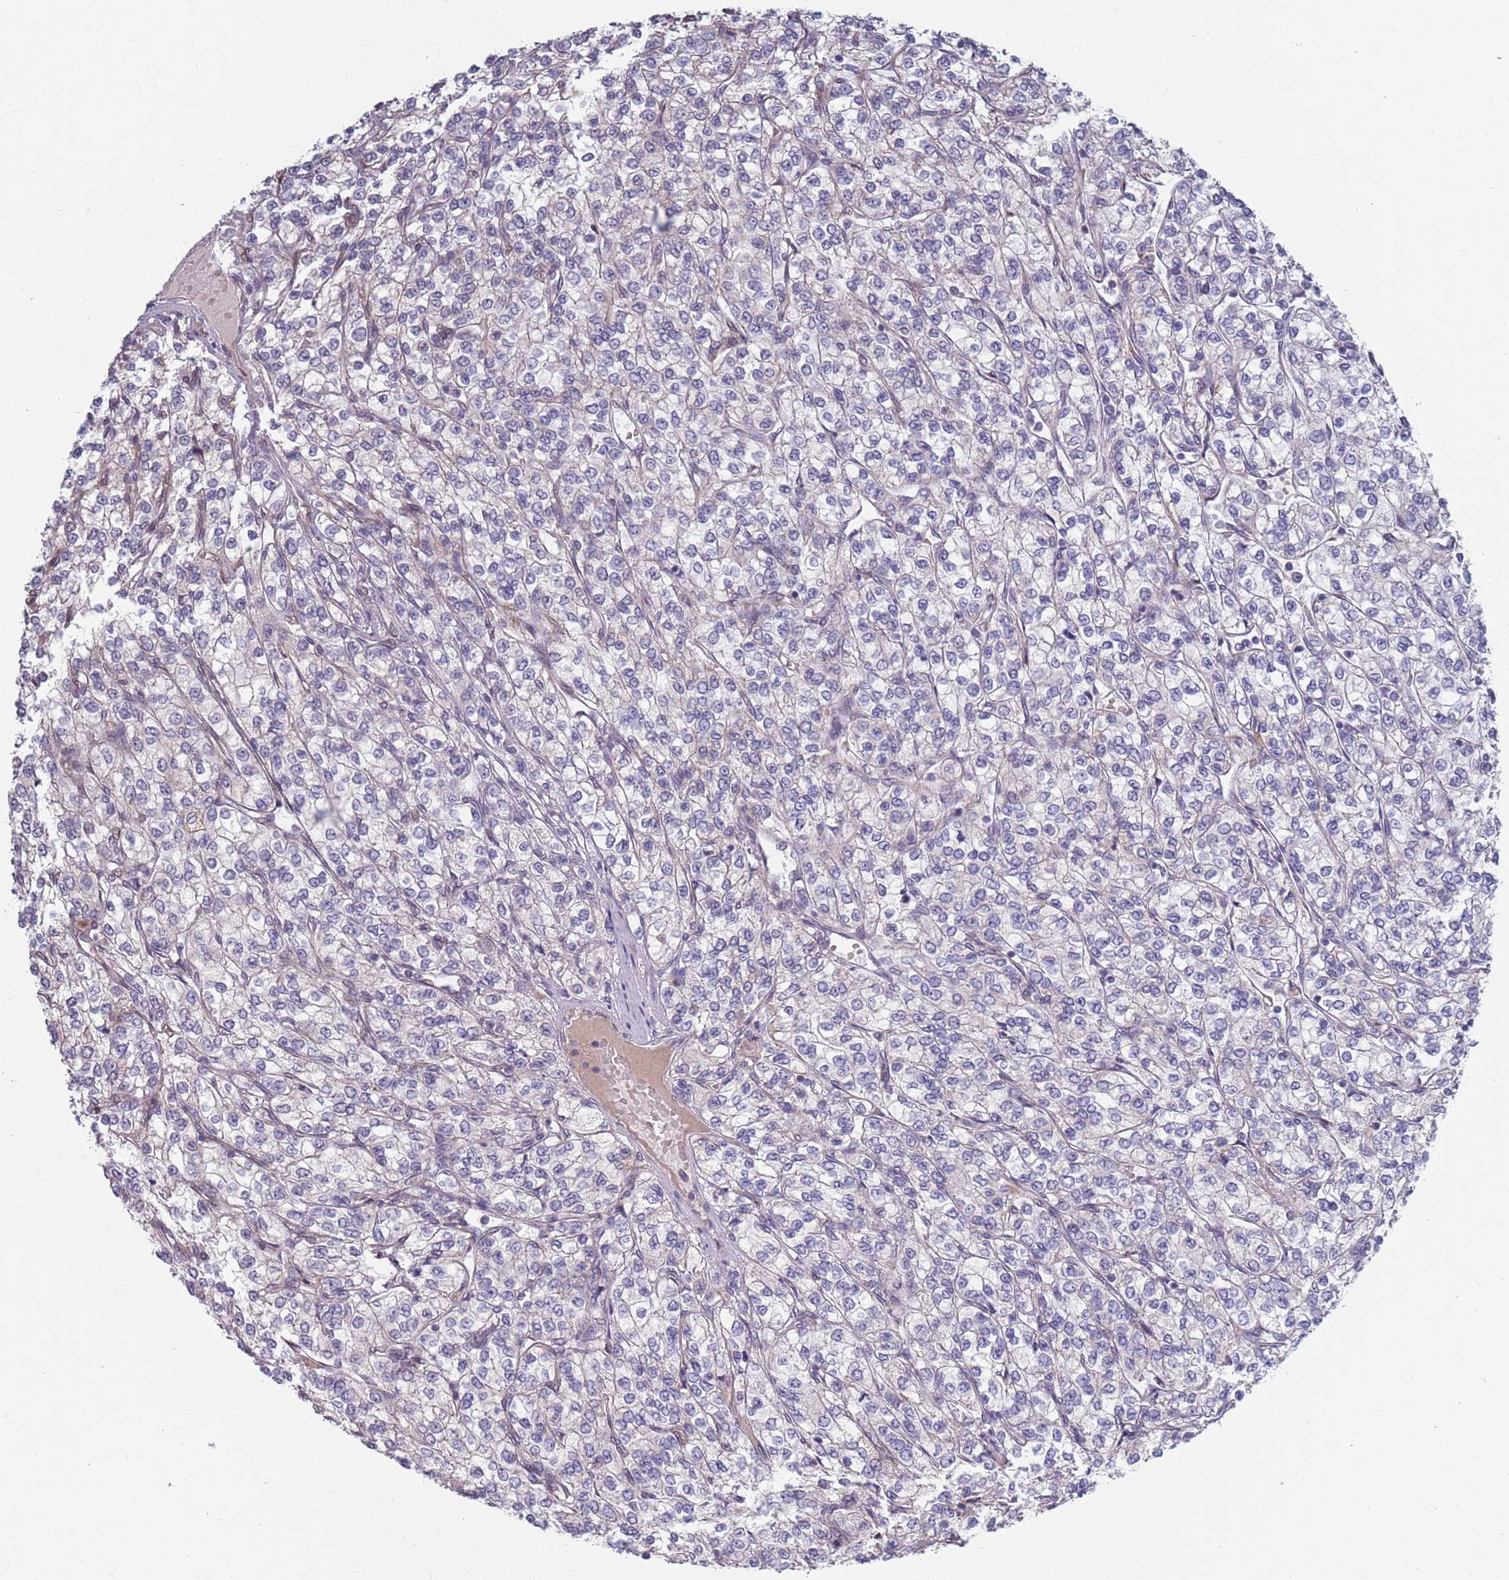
{"staining": {"intensity": "negative", "quantity": "none", "location": "none"}, "tissue": "renal cancer", "cell_type": "Tumor cells", "image_type": "cancer", "snomed": [{"axis": "morphology", "description": "Adenocarcinoma, NOS"}, {"axis": "topography", "description": "Kidney"}], "caption": "High power microscopy histopathology image of an immunohistochemistry photomicrograph of renal adenocarcinoma, revealing no significant expression in tumor cells.", "gene": "TYW1", "patient": {"sex": "male", "age": 80}}